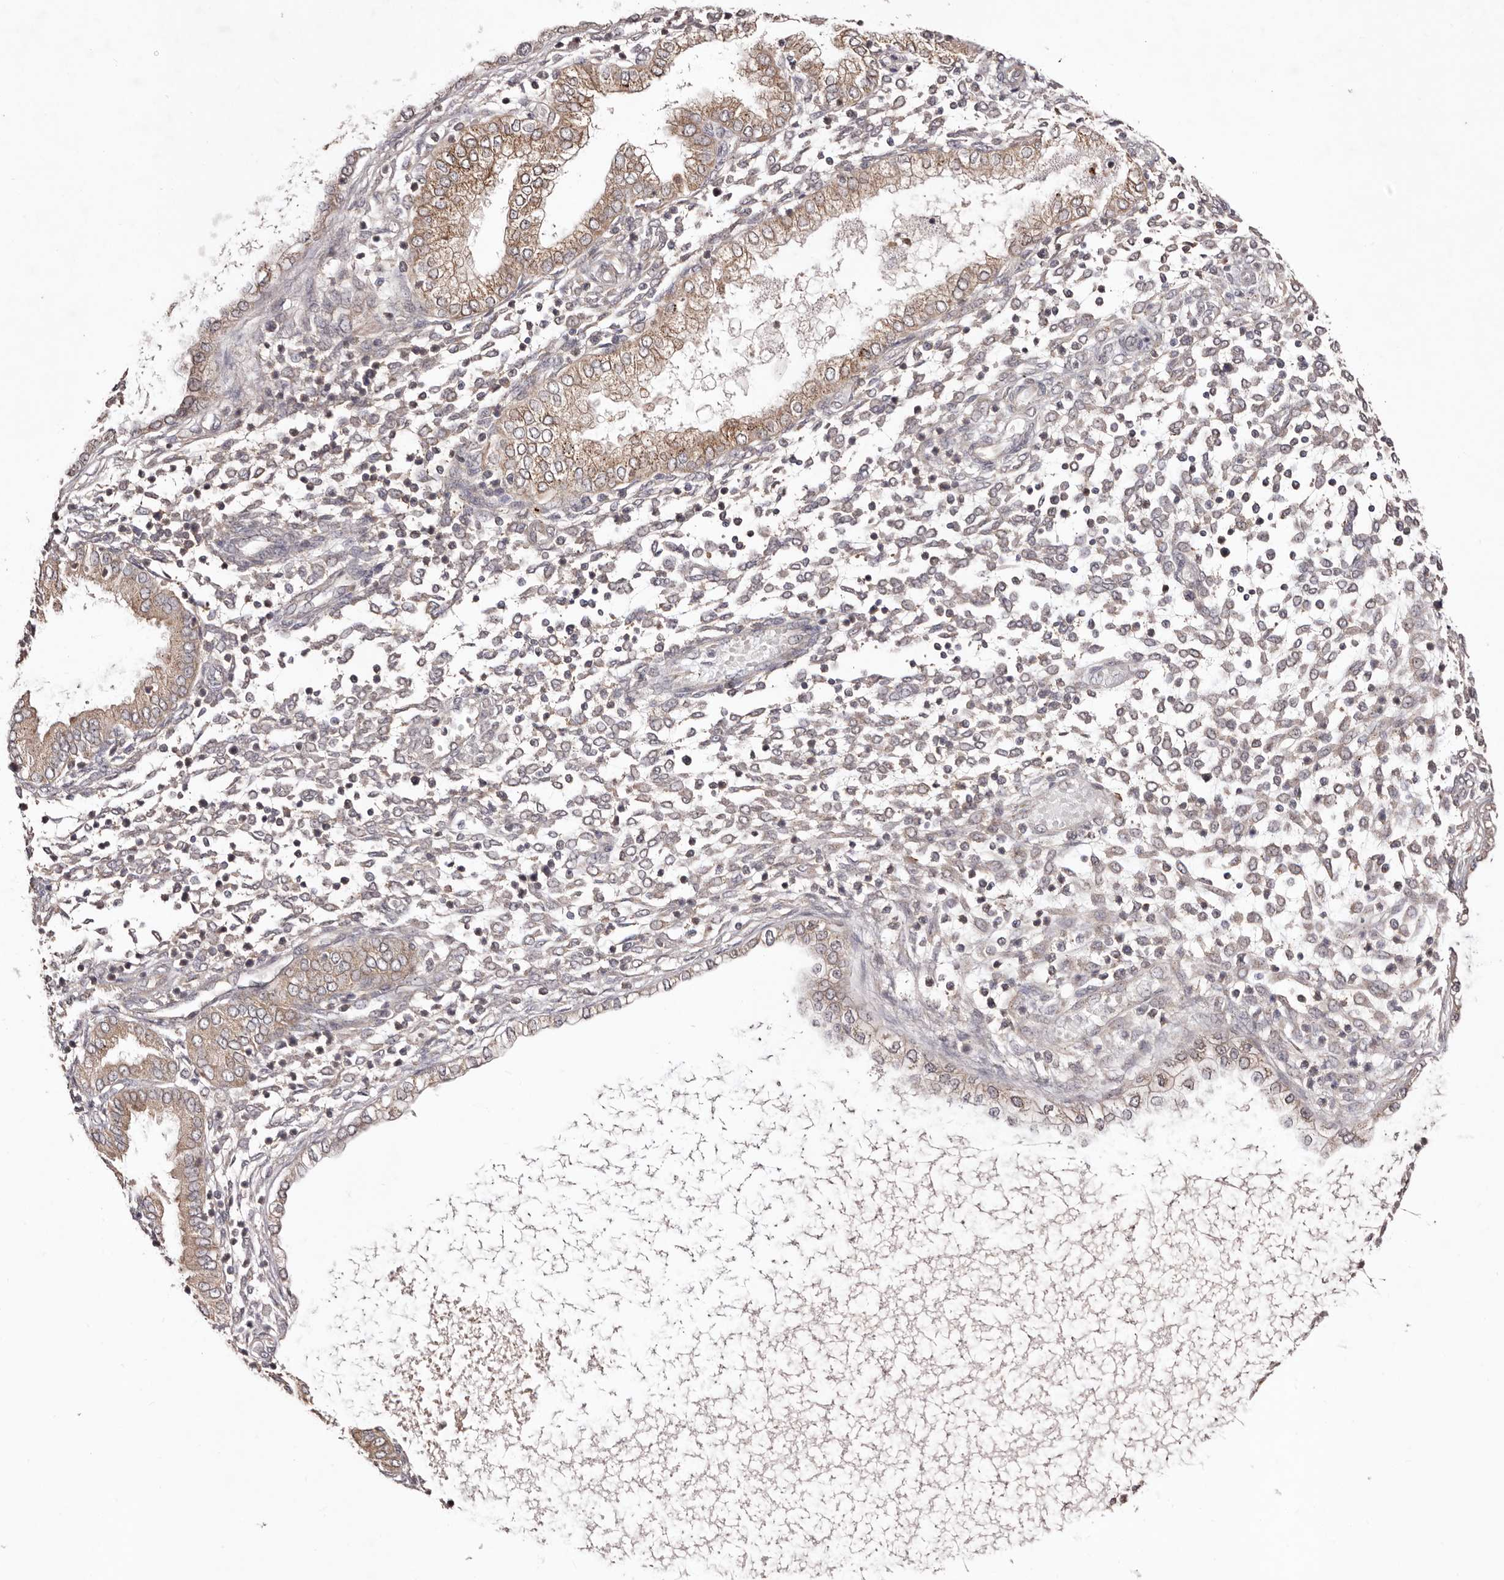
{"staining": {"intensity": "weak", "quantity": "25%-75%", "location": "cytoplasmic/membranous"}, "tissue": "endometrium", "cell_type": "Cells in endometrial stroma", "image_type": "normal", "snomed": [{"axis": "morphology", "description": "Normal tissue, NOS"}, {"axis": "topography", "description": "Endometrium"}], "caption": "Endometrium was stained to show a protein in brown. There is low levels of weak cytoplasmic/membranous expression in about 25%-75% of cells in endometrial stroma. The staining was performed using DAB, with brown indicating positive protein expression. Nuclei are stained blue with hematoxylin.", "gene": "EGR3", "patient": {"sex": "female", "age": 53}}